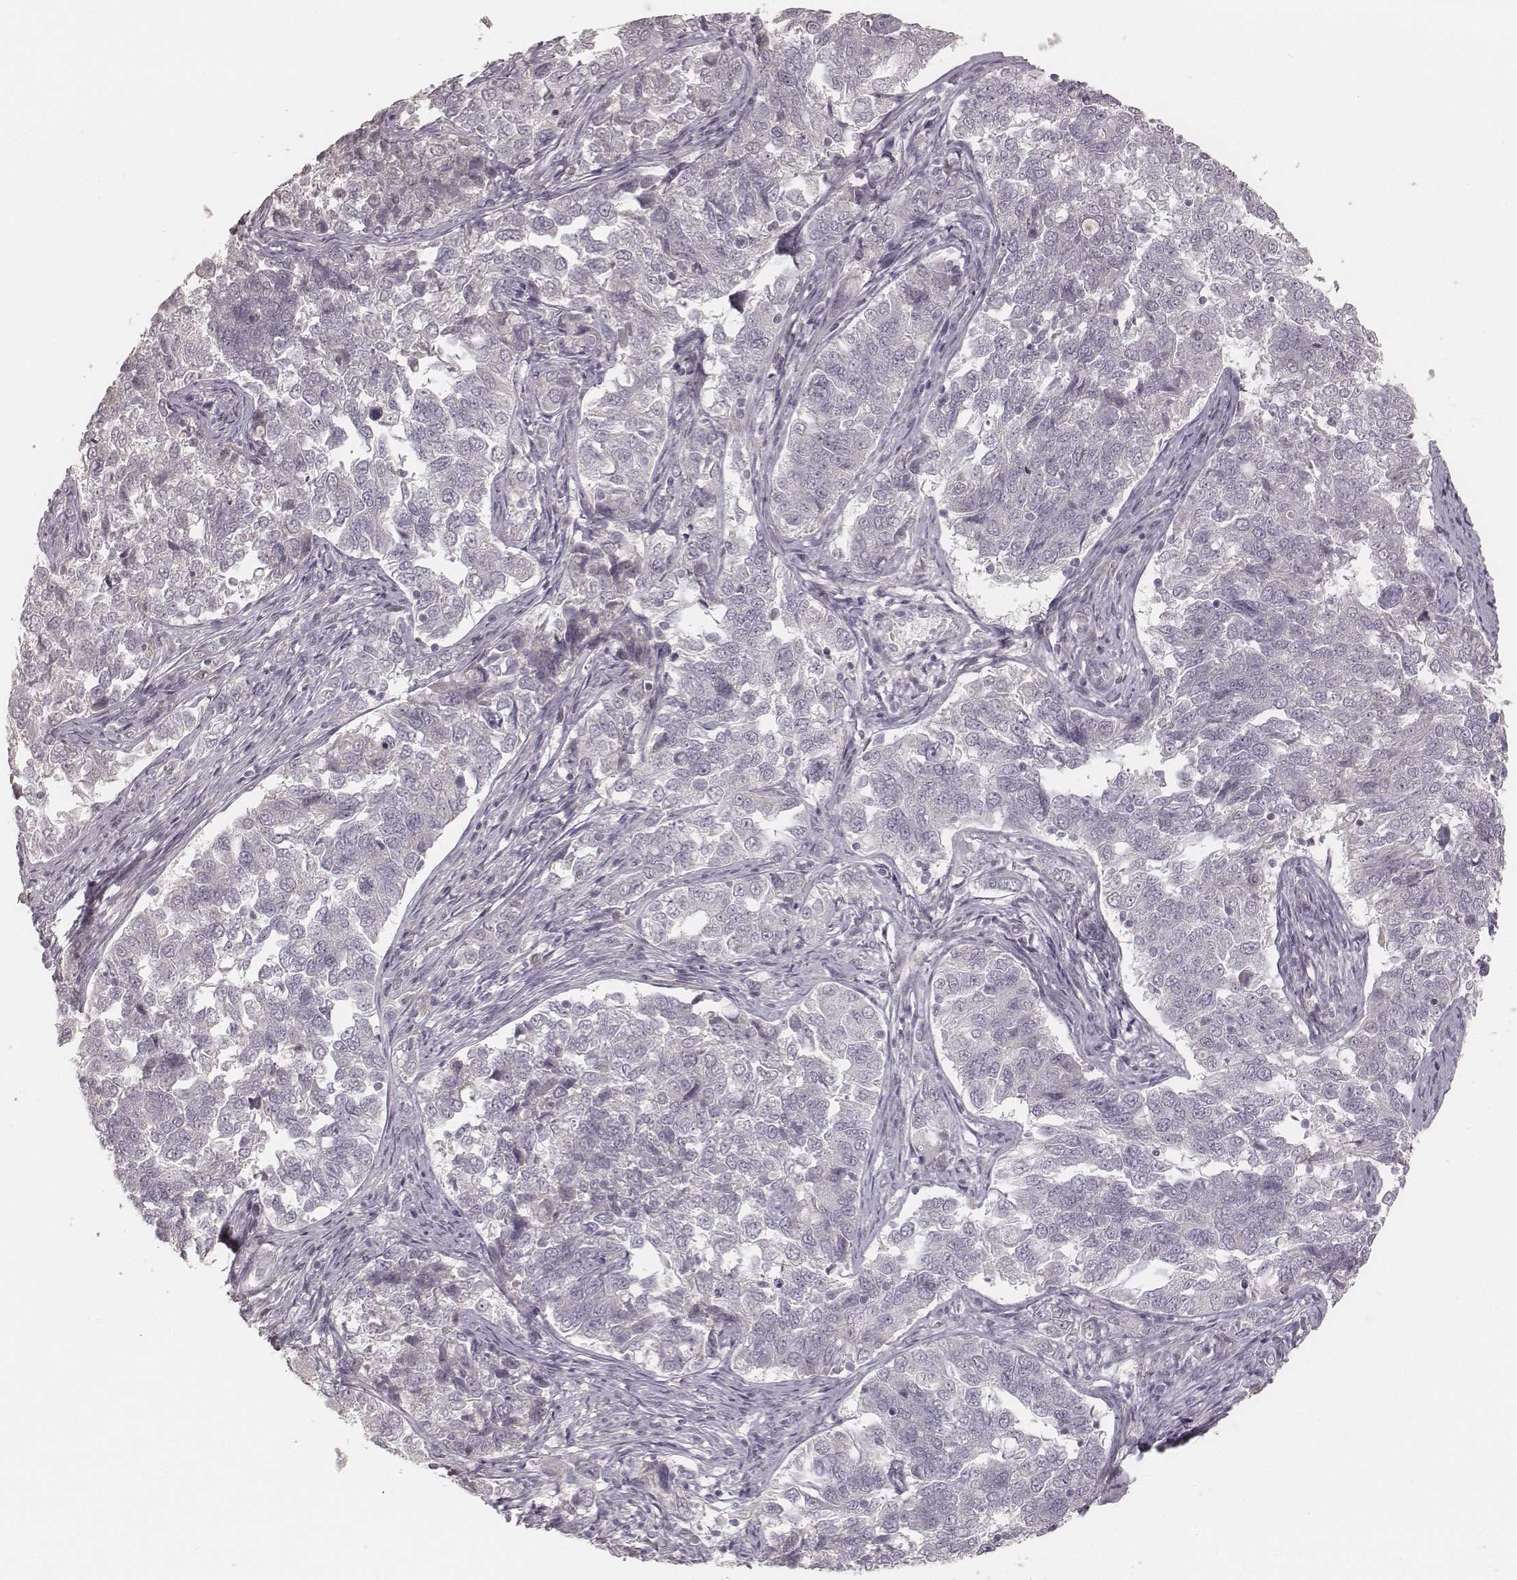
{"staining": {"intensity": "negative", "quantity": "none", "location": "none"}, "tissue": "endometrial cancer", "cell_type": "Tumor cells", "image_type": "cancer", "snomed": [{"axis": "morphology", "description": "Adenocarcinoma, NOS"}, {"axis": "topography", "description": "Endometrium"}], "caption": "DAB immunohistochemical staining of endometrial cancer (adenocarcinoma) demonstrates no significant expression in tumor cells. (IHC, brightfield microscopy, high magnification).", "gene": "MADCAM1", "patient": {"sex": "female", "age": 43}}